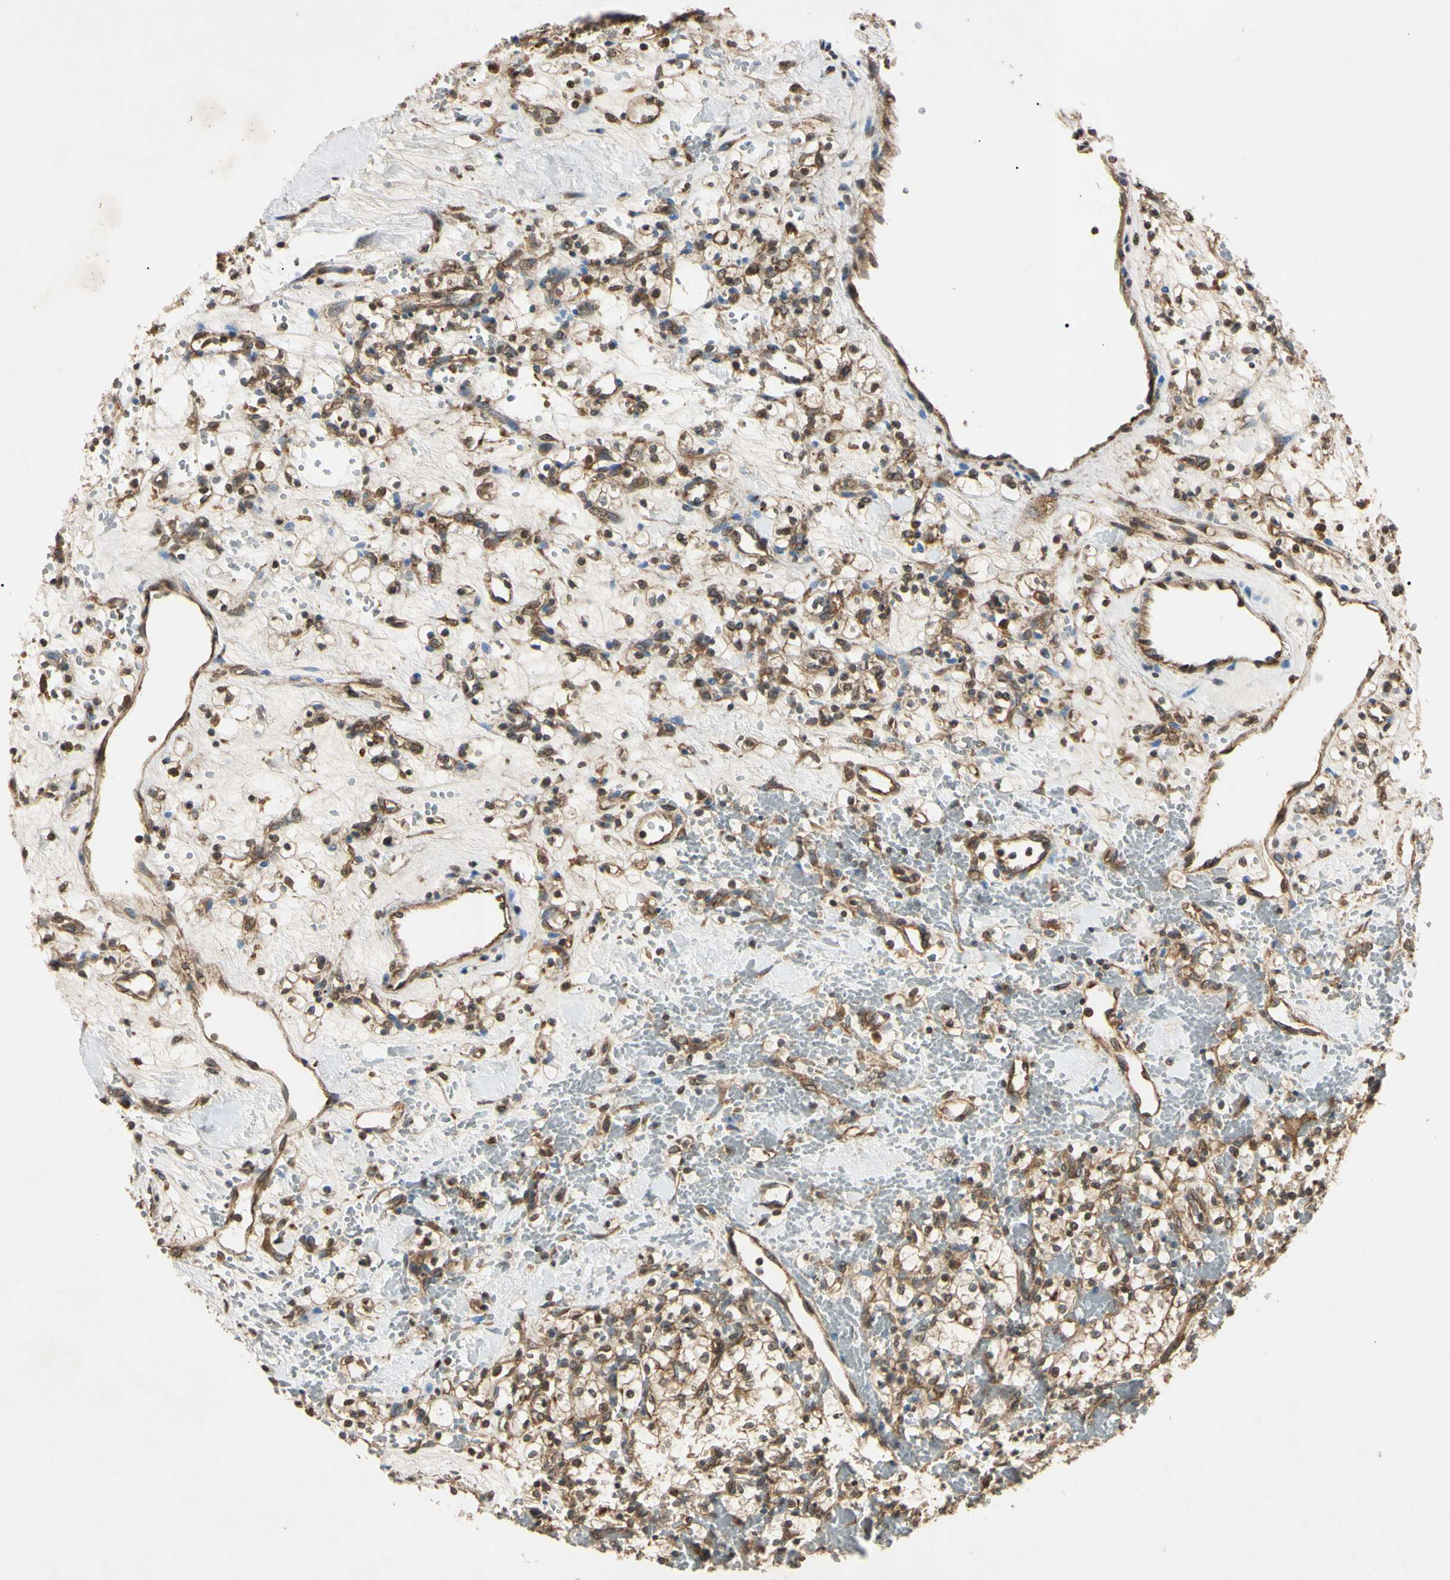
{"staining": {"intensity": "moderate", "quantity": "25%-75%", "location": "cytoplasmic/membranous,nuclear"}, "tissue": "renal cancer", "cell_type": "Tumor cells", "image_type": "cancer", "snomed": [{"axis": "morphology", "description": "Adenocarcinoma, NOS"}, {"axis": "topography", "description": "Kidney"}], "caption": "Protein expression analysis of renal cancer (adenocarcinoma) reveals moderate cytoplasmic/membranous and nuclear positivity in about 25%-75% of tumor cells.", "gene": "EPN1", "patient": {"sex": "female", "age": 60}}